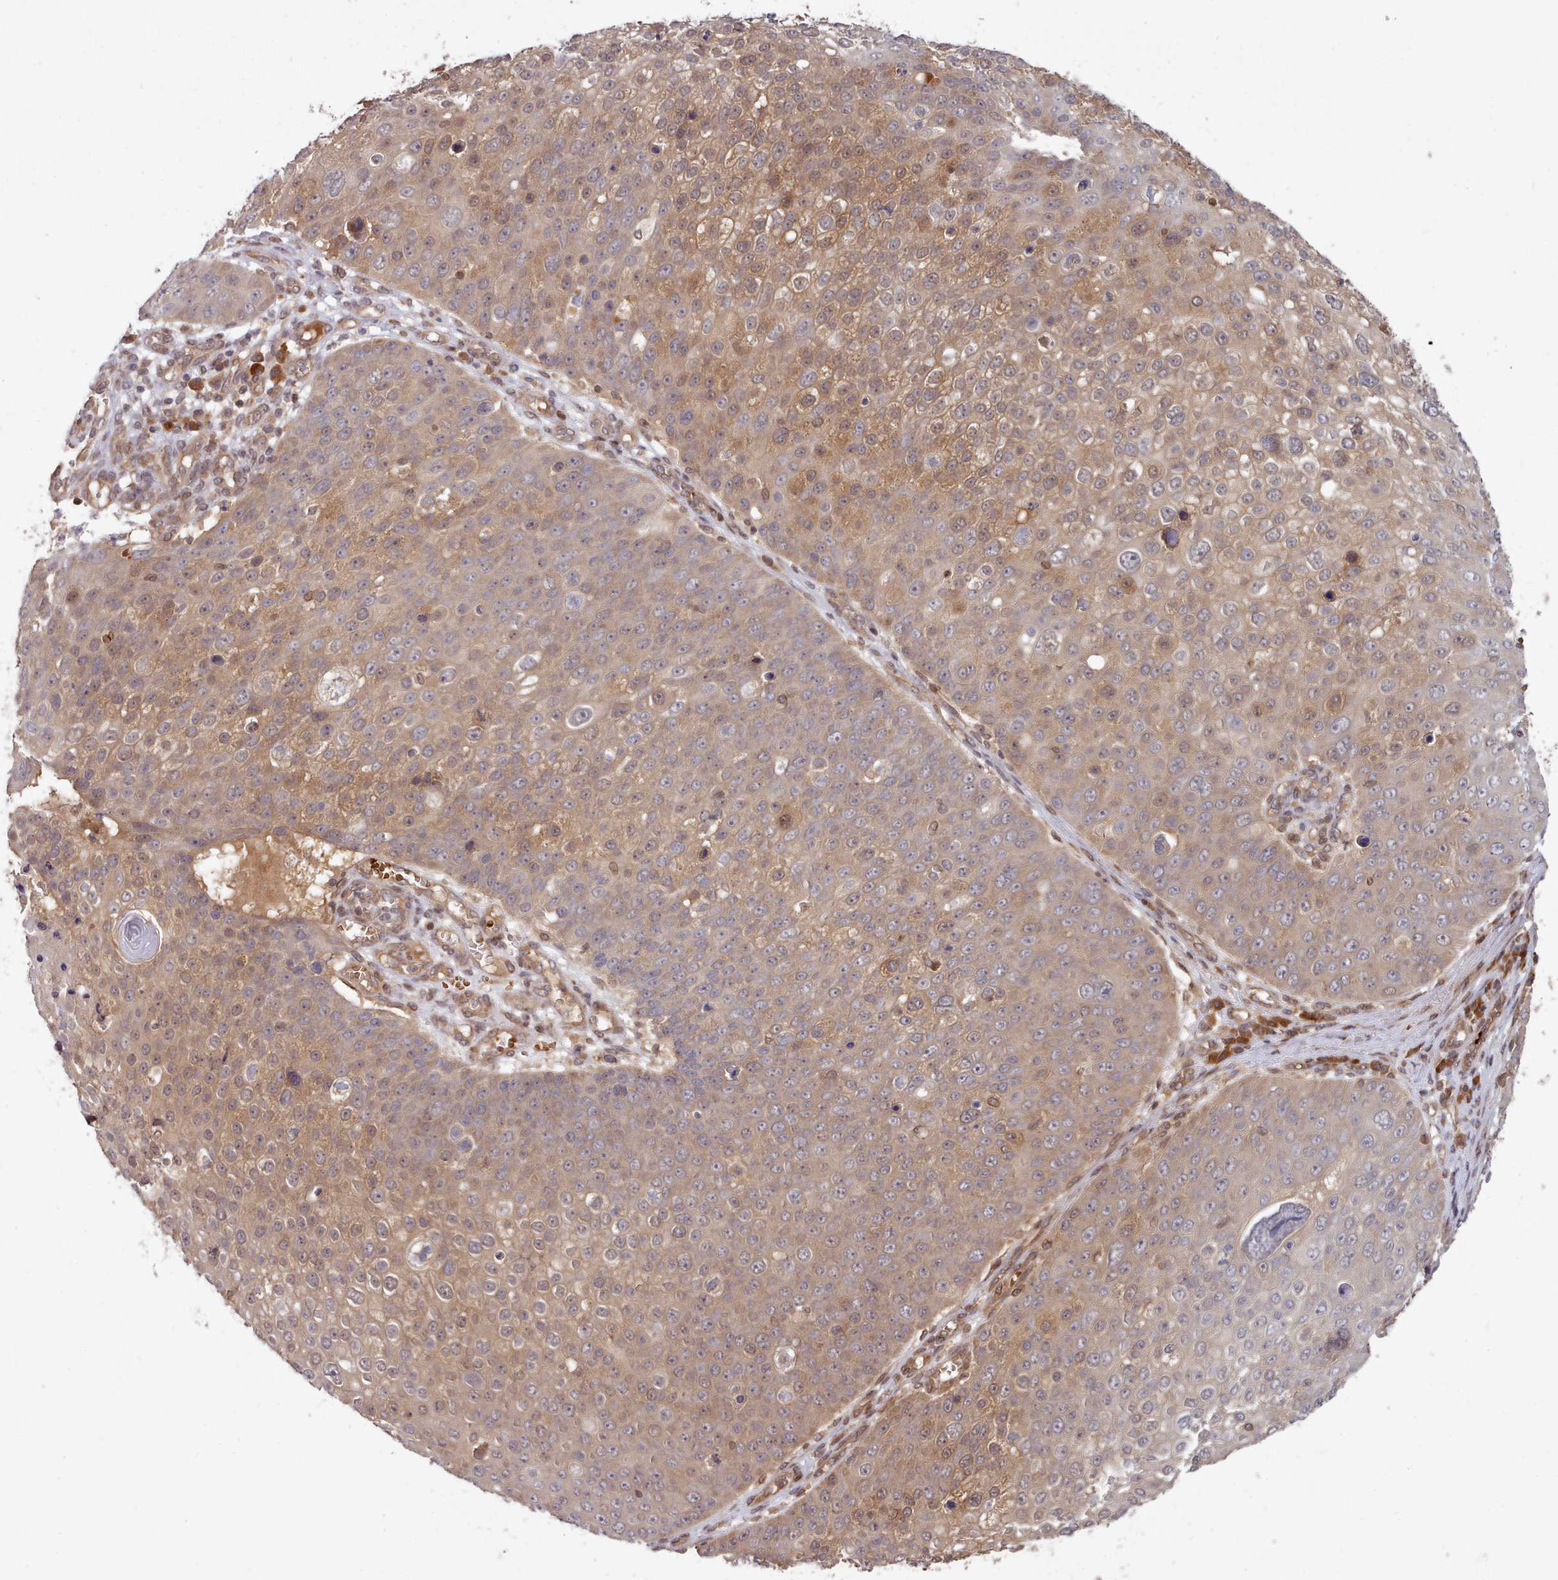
{"staining": {"intensity": "moderate", "quantity": "25%-75%", "location": "cytoplasmic/membranous,nuclear"}, "tissue": "skin cancer", "cell_type": "Tumor cells", "image_type": "cancer", "snomed": [{"axis": "morphology", "description": "Squamous cell carcinoma, NOS"}, {"axis": "topography", "description": "Skin"}], "caption": "Human skin cancer (squamous cell carcinoma) stained for a protein (brown) displays moderate cytoplasmic/membranous and nuclear positive expression in about 25%-75% of tumor cells.", "gene": "UBE2G1", "patient": {"sex": "male", "age": 71}}